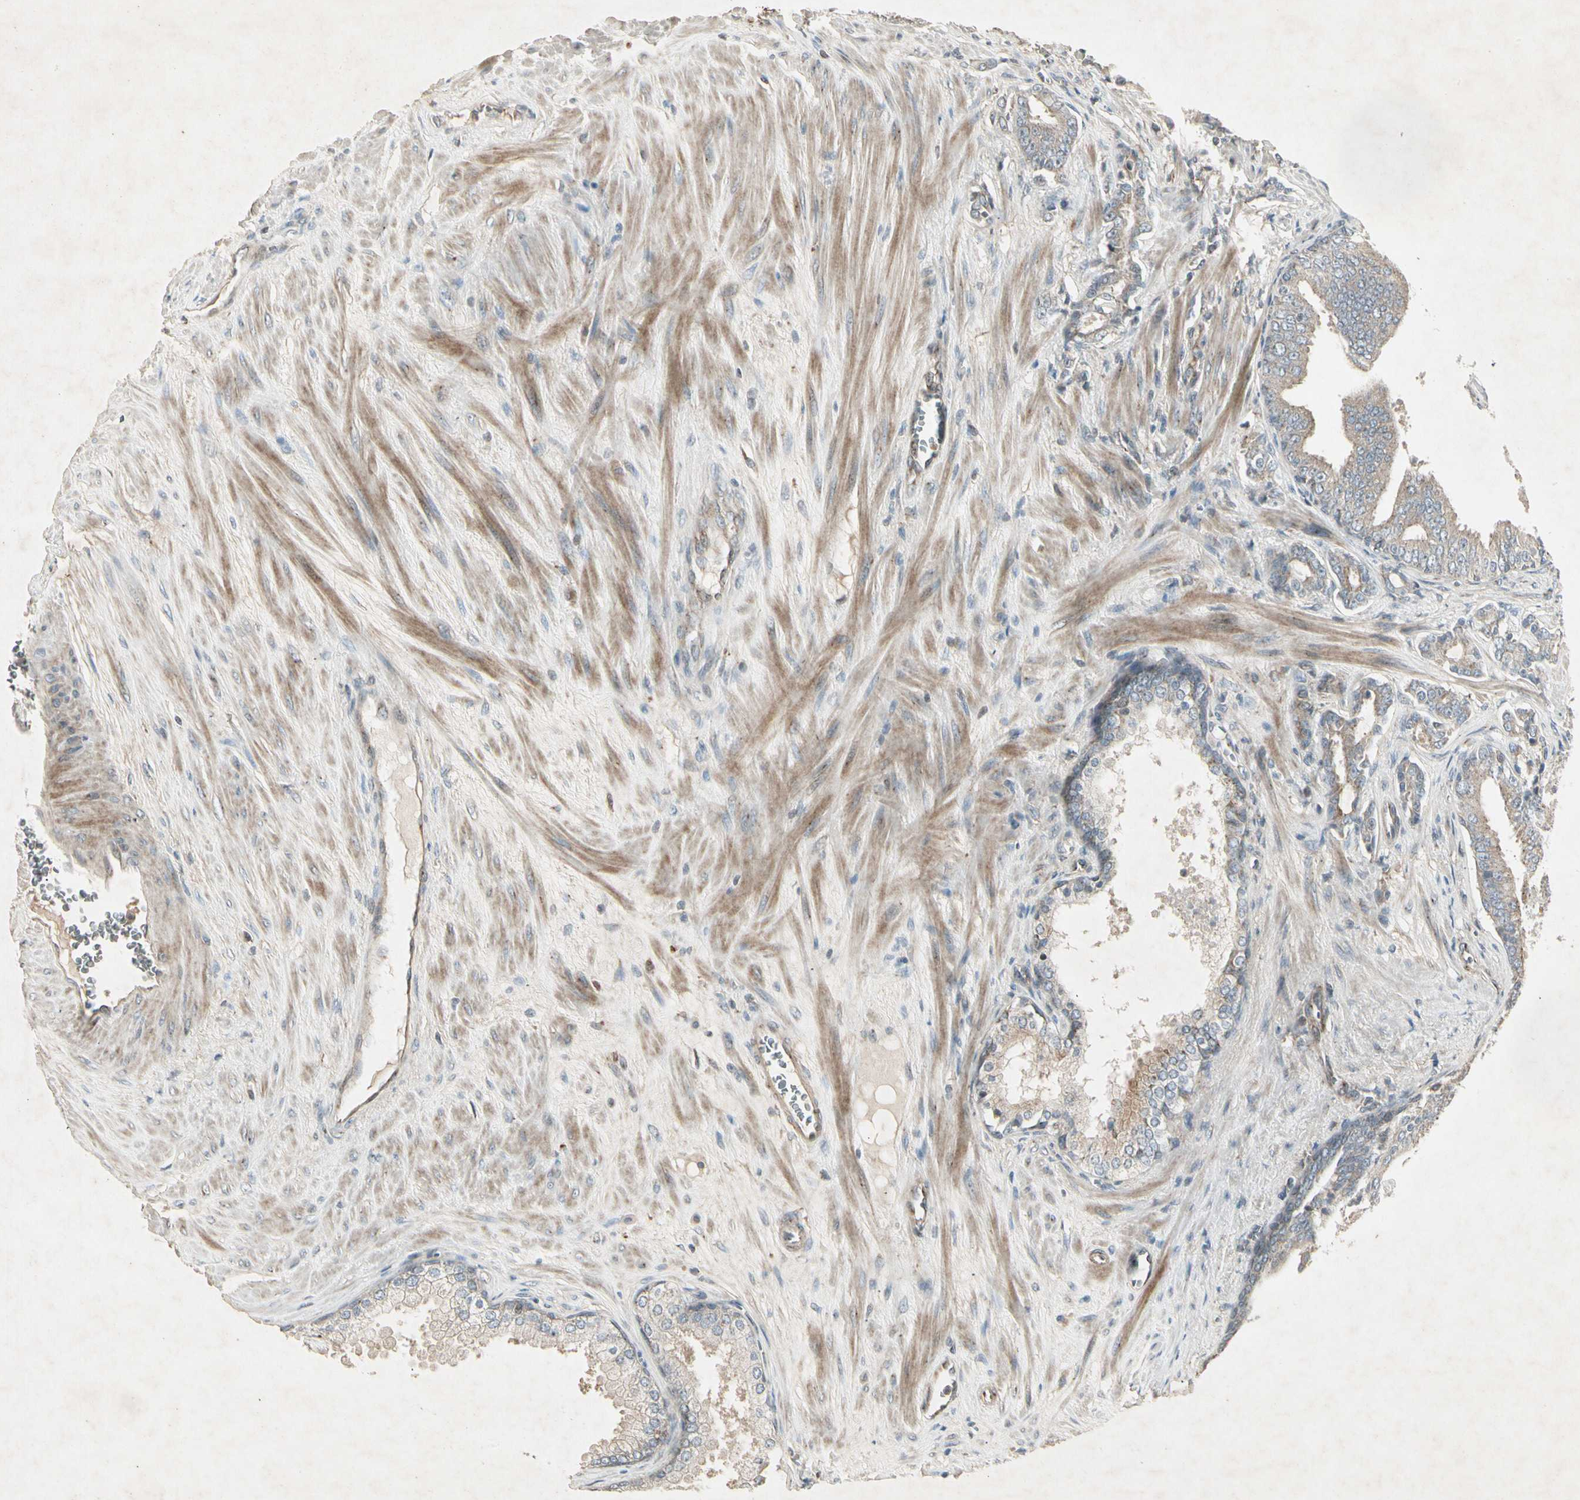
{"staining": {"intensity": "weak", "quantity": ">75%", "location": "cytoplasmic/membranous"}, "tissue": "prostate cancer", "cell_type": "Tumor cells", "image_type": "cancer", "snomed": [{"axis": "morphology", "description": "Adenocarcinoma, Low grade"}, {"axis": "topography", "description": "Prostate"}], "caption": "Protein expression by immunohistochemistry reveals weak cytoplasmic/membranous expression in about >75% of tumor cells in prostate cancer (adenocarcinoma (low-grade)). Nuclei are stained in blue.", "gene": "TEK", "patient": {"sex": "male", "age": 58}}